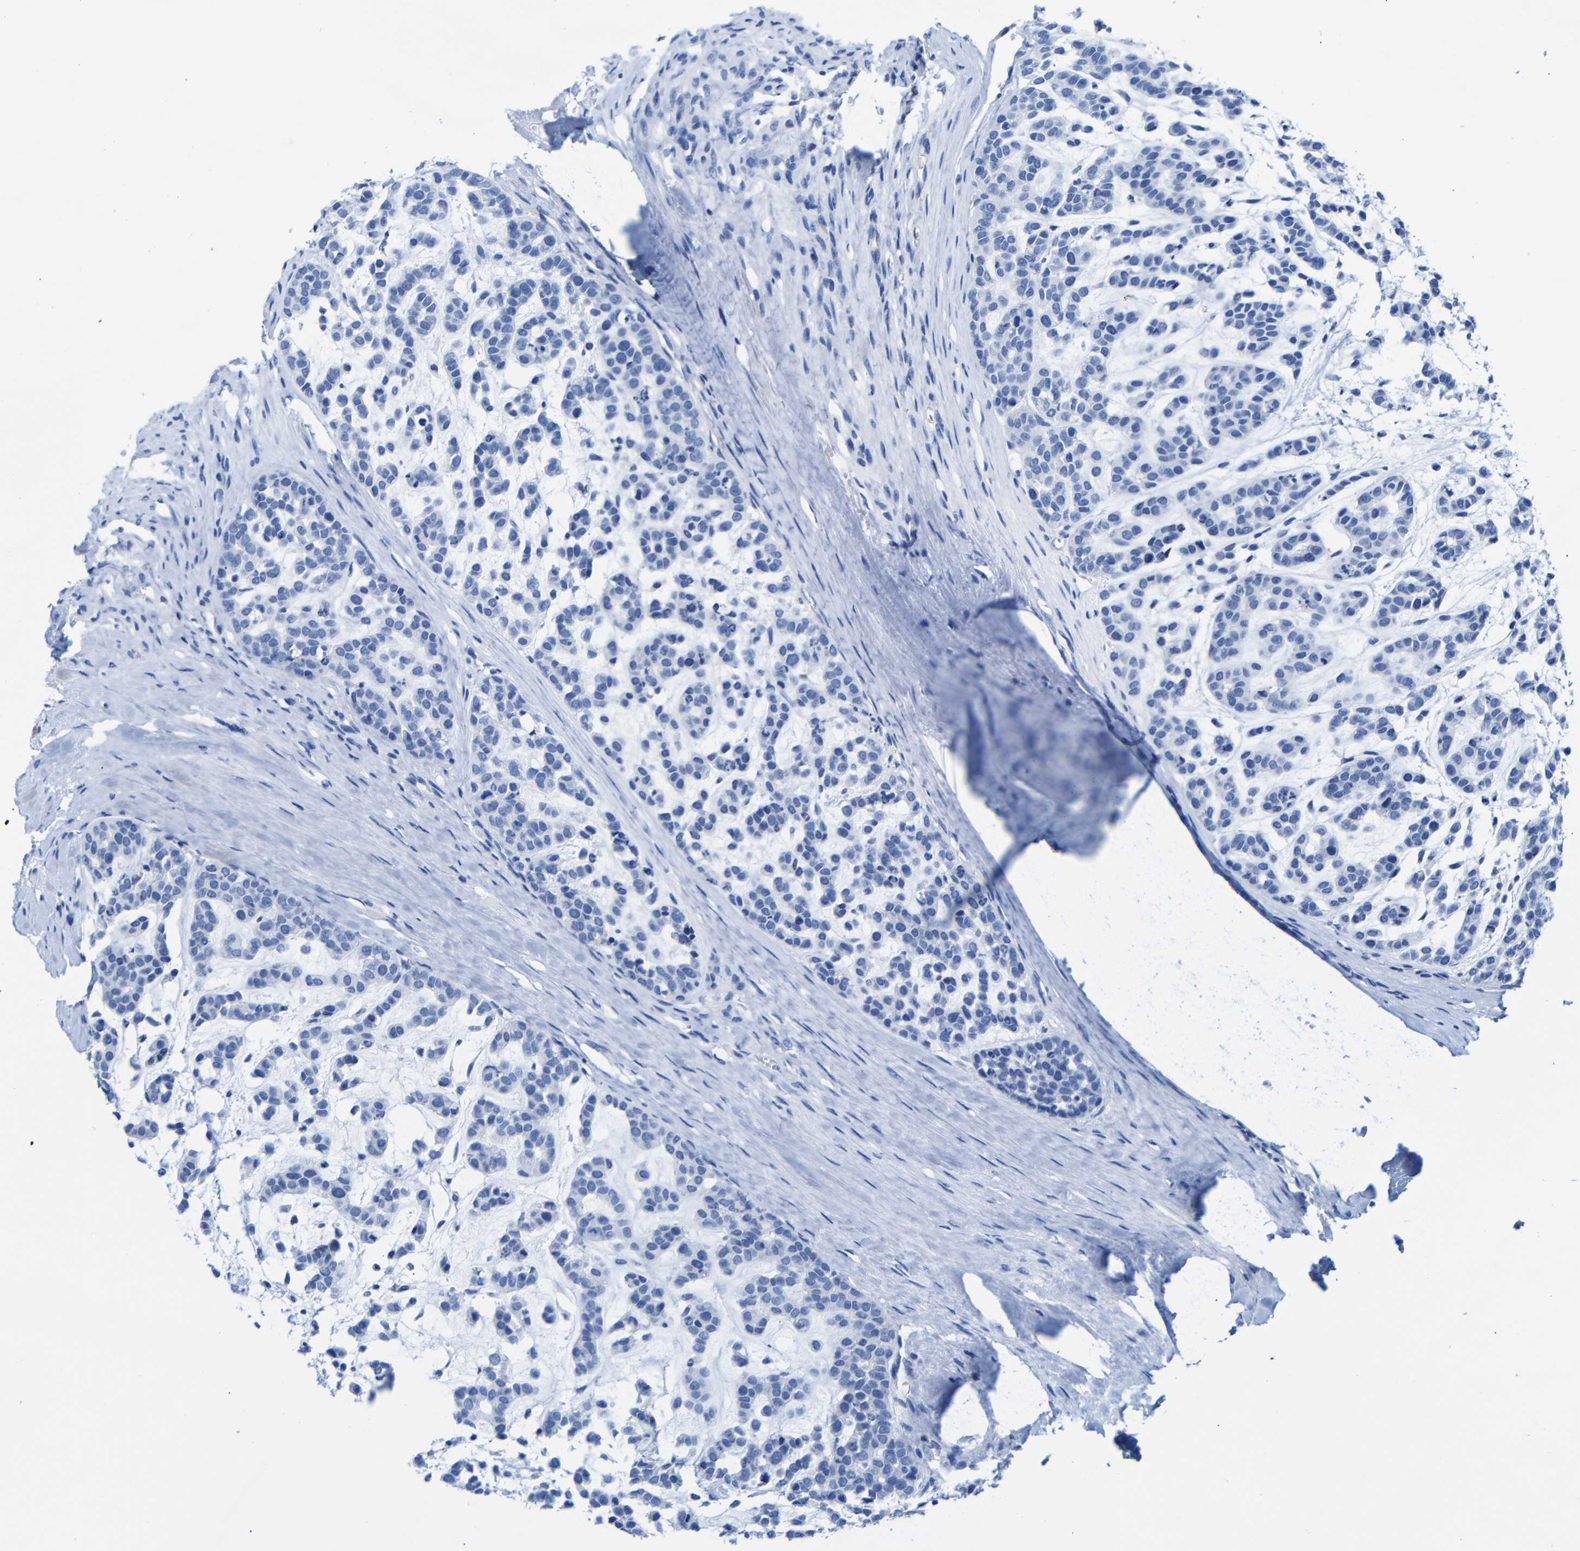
{"staining": {"intensity": "negative", "quantity": "none", "location": "none"}, "tissue": "head and neck cancer", "cell_type": "Tumor cells", "image_type": "cancer", "snomed": [{"axis": "morphology", "description": "Adenocarcinoma, NOS"}, {"axis": "morphology", "description": "Adenoma, NOS"}, {"axis": "topography", "description": "Head-Neck"}], "caption": "A high-resolution photomicrograph shows immunohistochemistry staining of adenocarcinoma (head and neck), which demonstrates no significant staining in tumor cells. The staining was performed using DAB to visualize the protein expression in brown, while the nuclei were stained in blue with hematoxylin (Magnification: 20x).", "gene": "CGNL1", "patient": {"sex": "female", "age": 55}}